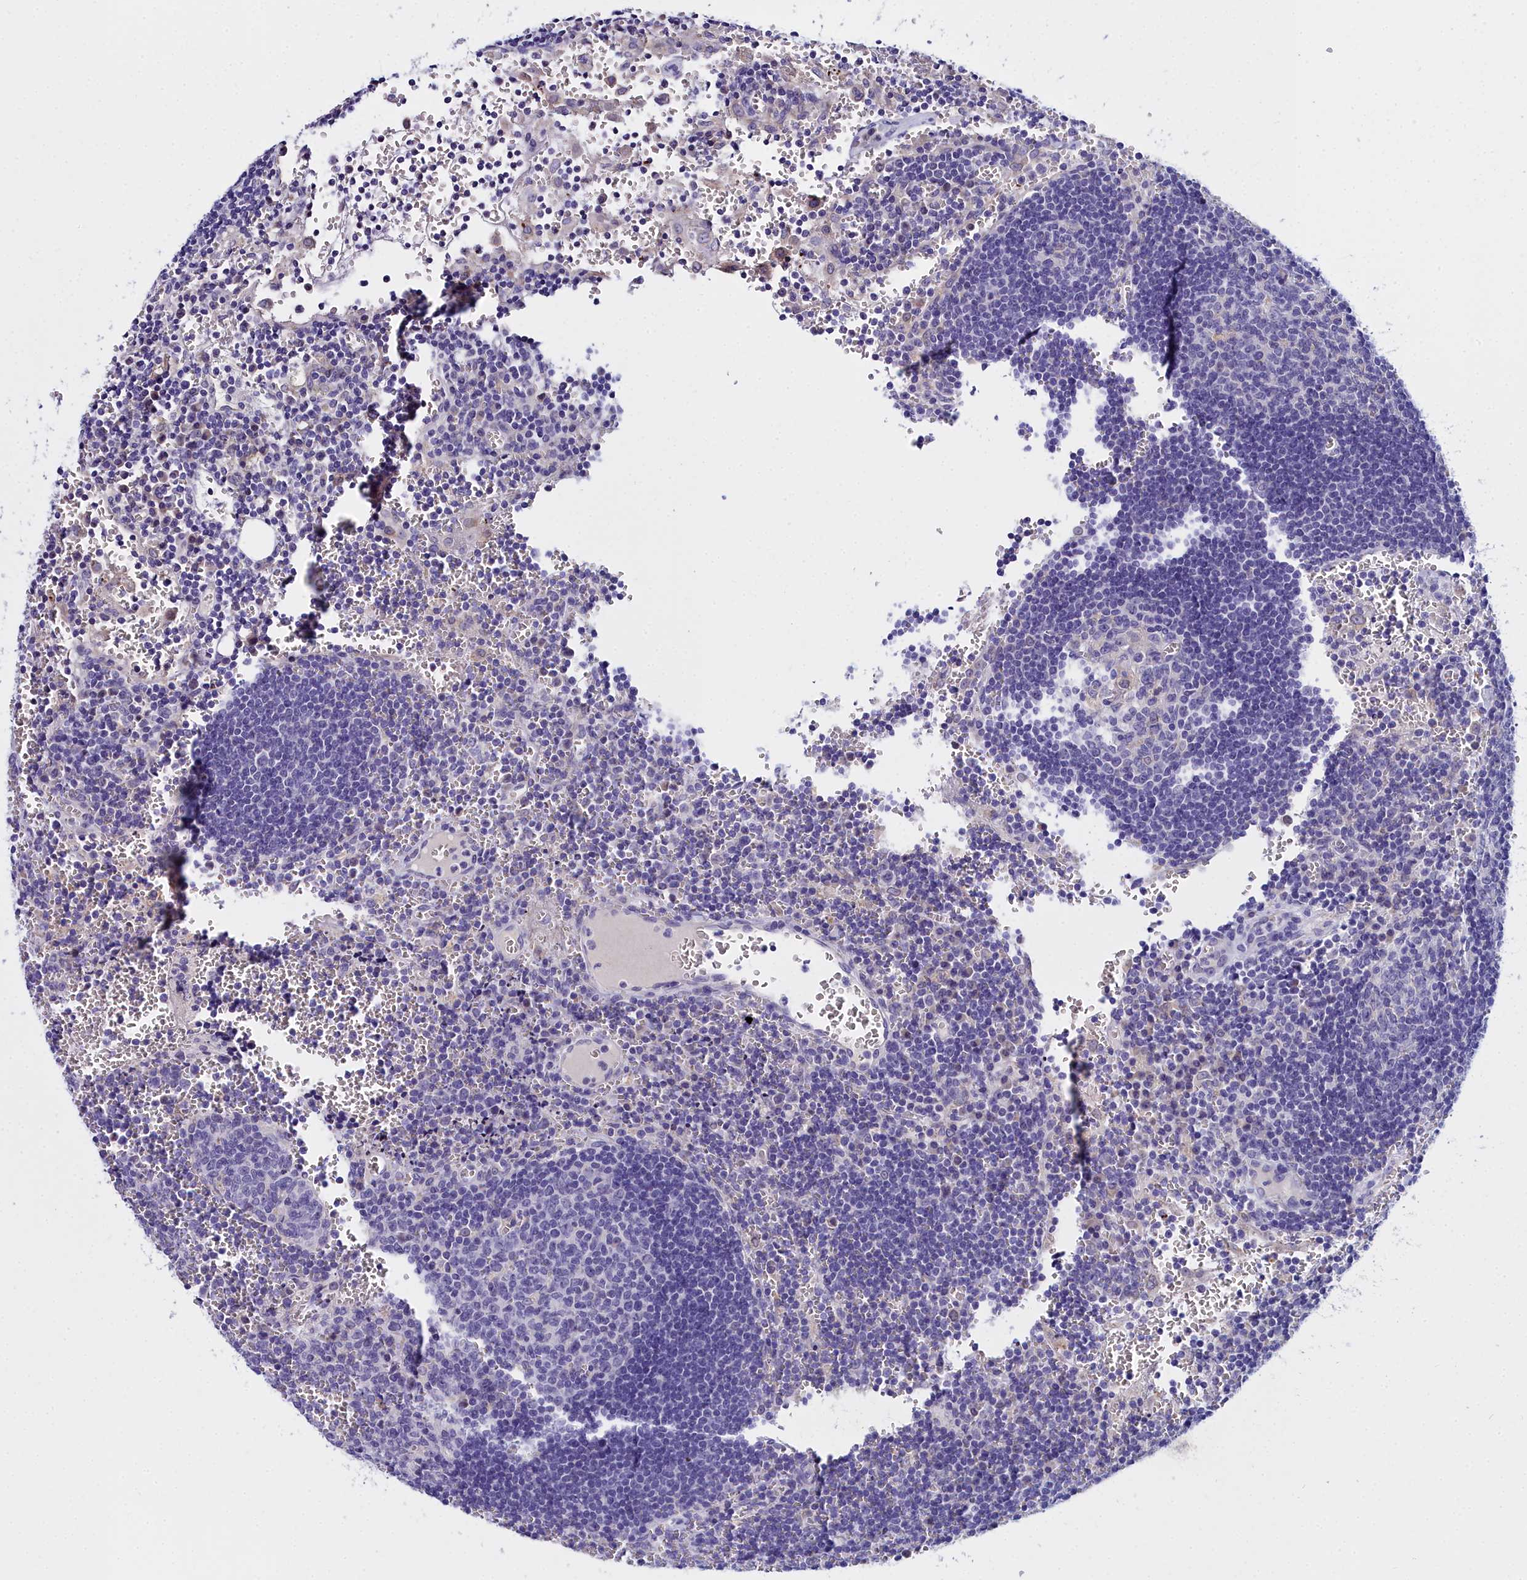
{"staining": {"intensity": "negative", "quantity": "none", "location": "none"}, "tissue": "lymph node", "cell_type": "Germinal center cells", "image_type": "normal", "snomed": [{"axis": "morphology", "description": "Normal tissue, NOS"}, {"axis": "topography", "description": "Lymph node"}], "caption": "IHC photomicrograph of unremarkable human lymph node stained for a protein (brown), which demonstrates no positivity in germinal center cells. (DAB immunohistochemistry (IHC), high magnification).", "gene": "ELAPOR2", "patient": {"sex": "female", "age": 73}}